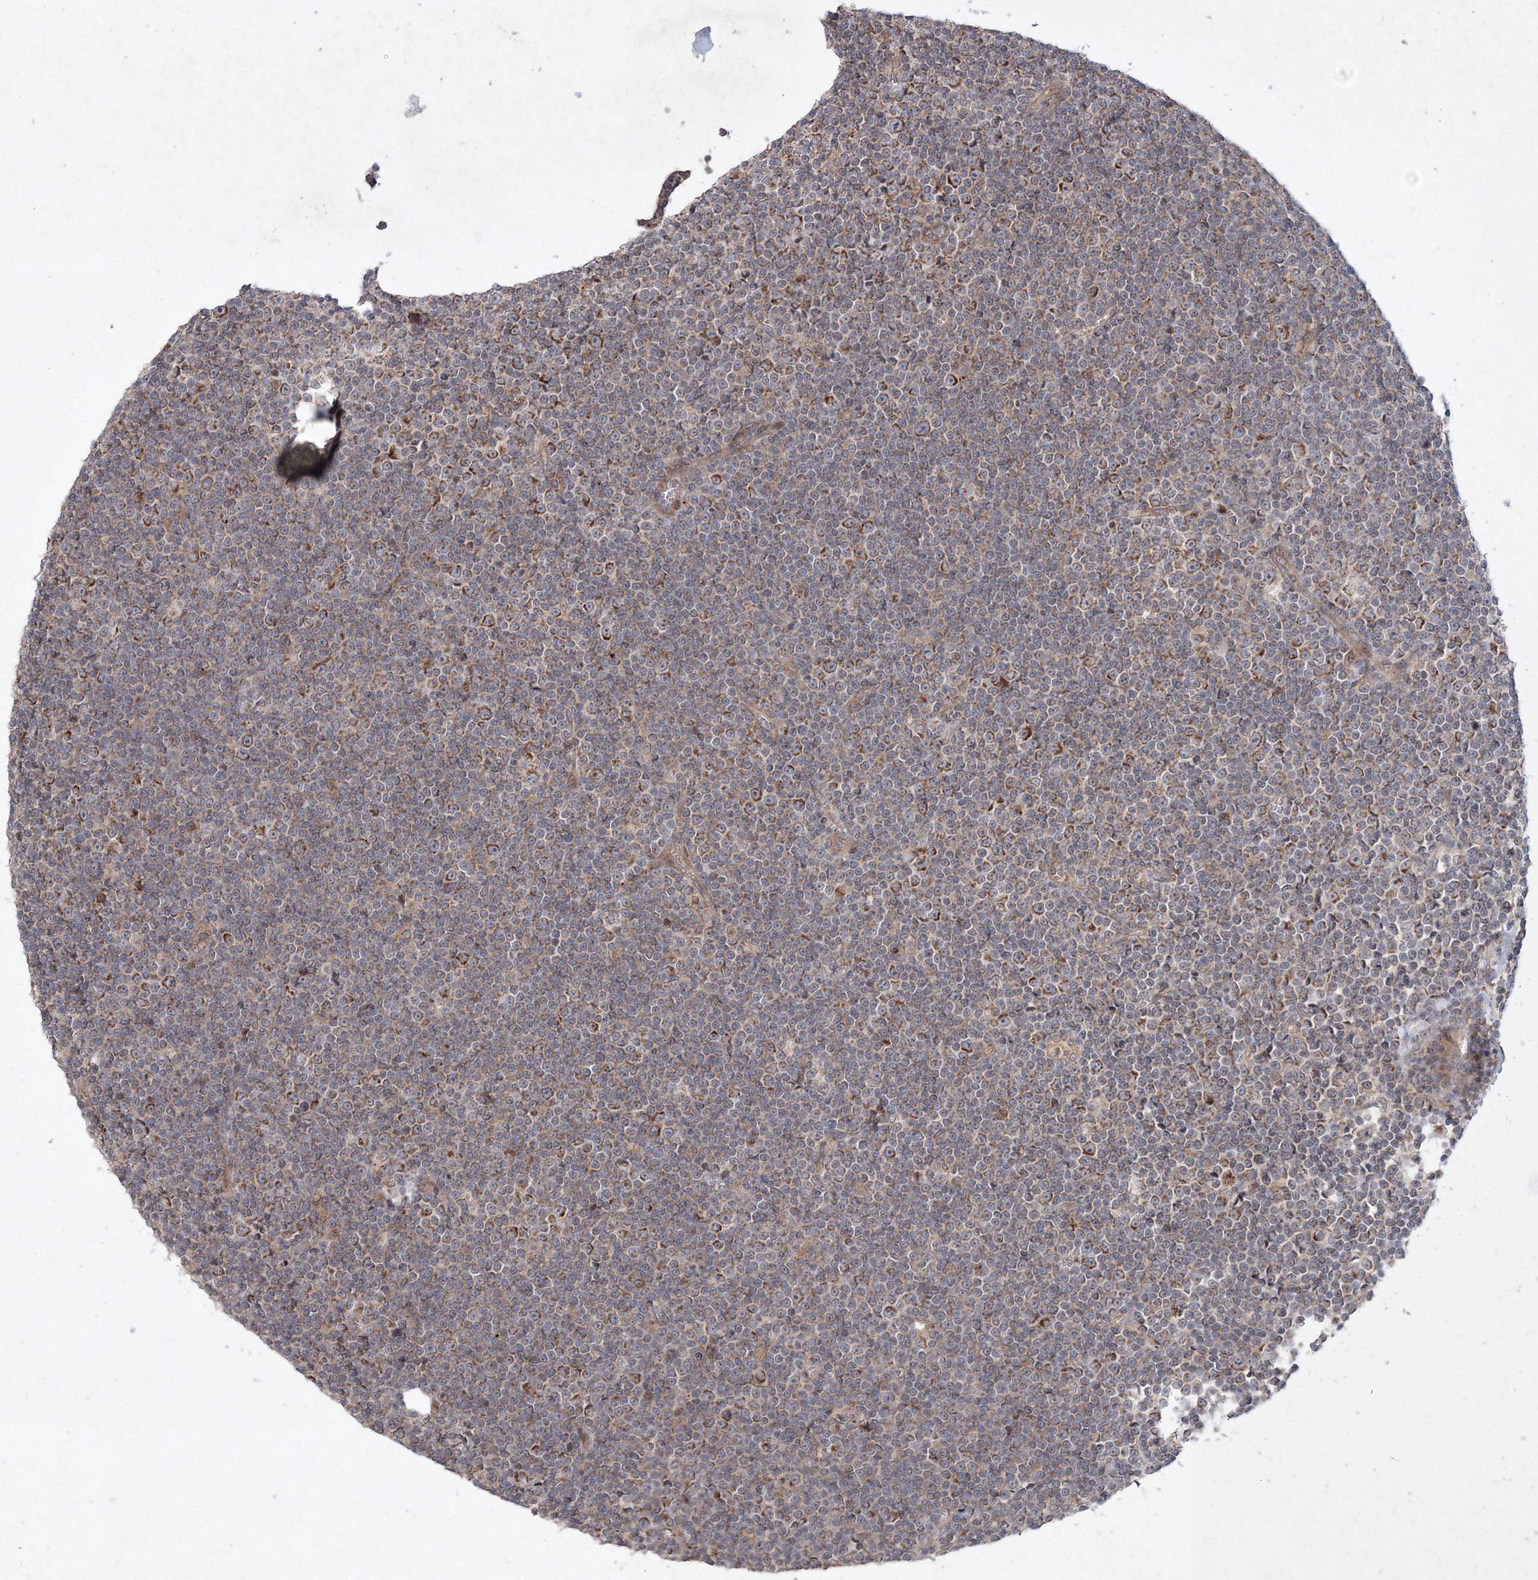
{"staining": {"intensity": "strong", "quantity": "25%-75%", "location": "cytoplasmic/membranous"}, "tissue": "lymphoma", "cell_type": "Tumor cells", "image_type": "cancer", "snomed": [{"axis": "morphology", "description": "Malignant lymphoma, non-Hodgkin's type, Low grade"}, {"axis": "topography", "description": "Lymph node"}], "caption": "Protein staining of malignant lymphoma, non-Hodgkin's type (low-grade) tissue demonstrates strong cytoplasmic/membranous staining in about 25%-75% of tumor cells.", "gene": "NOA1", "patient": {"sex": "female", "age": 67}}